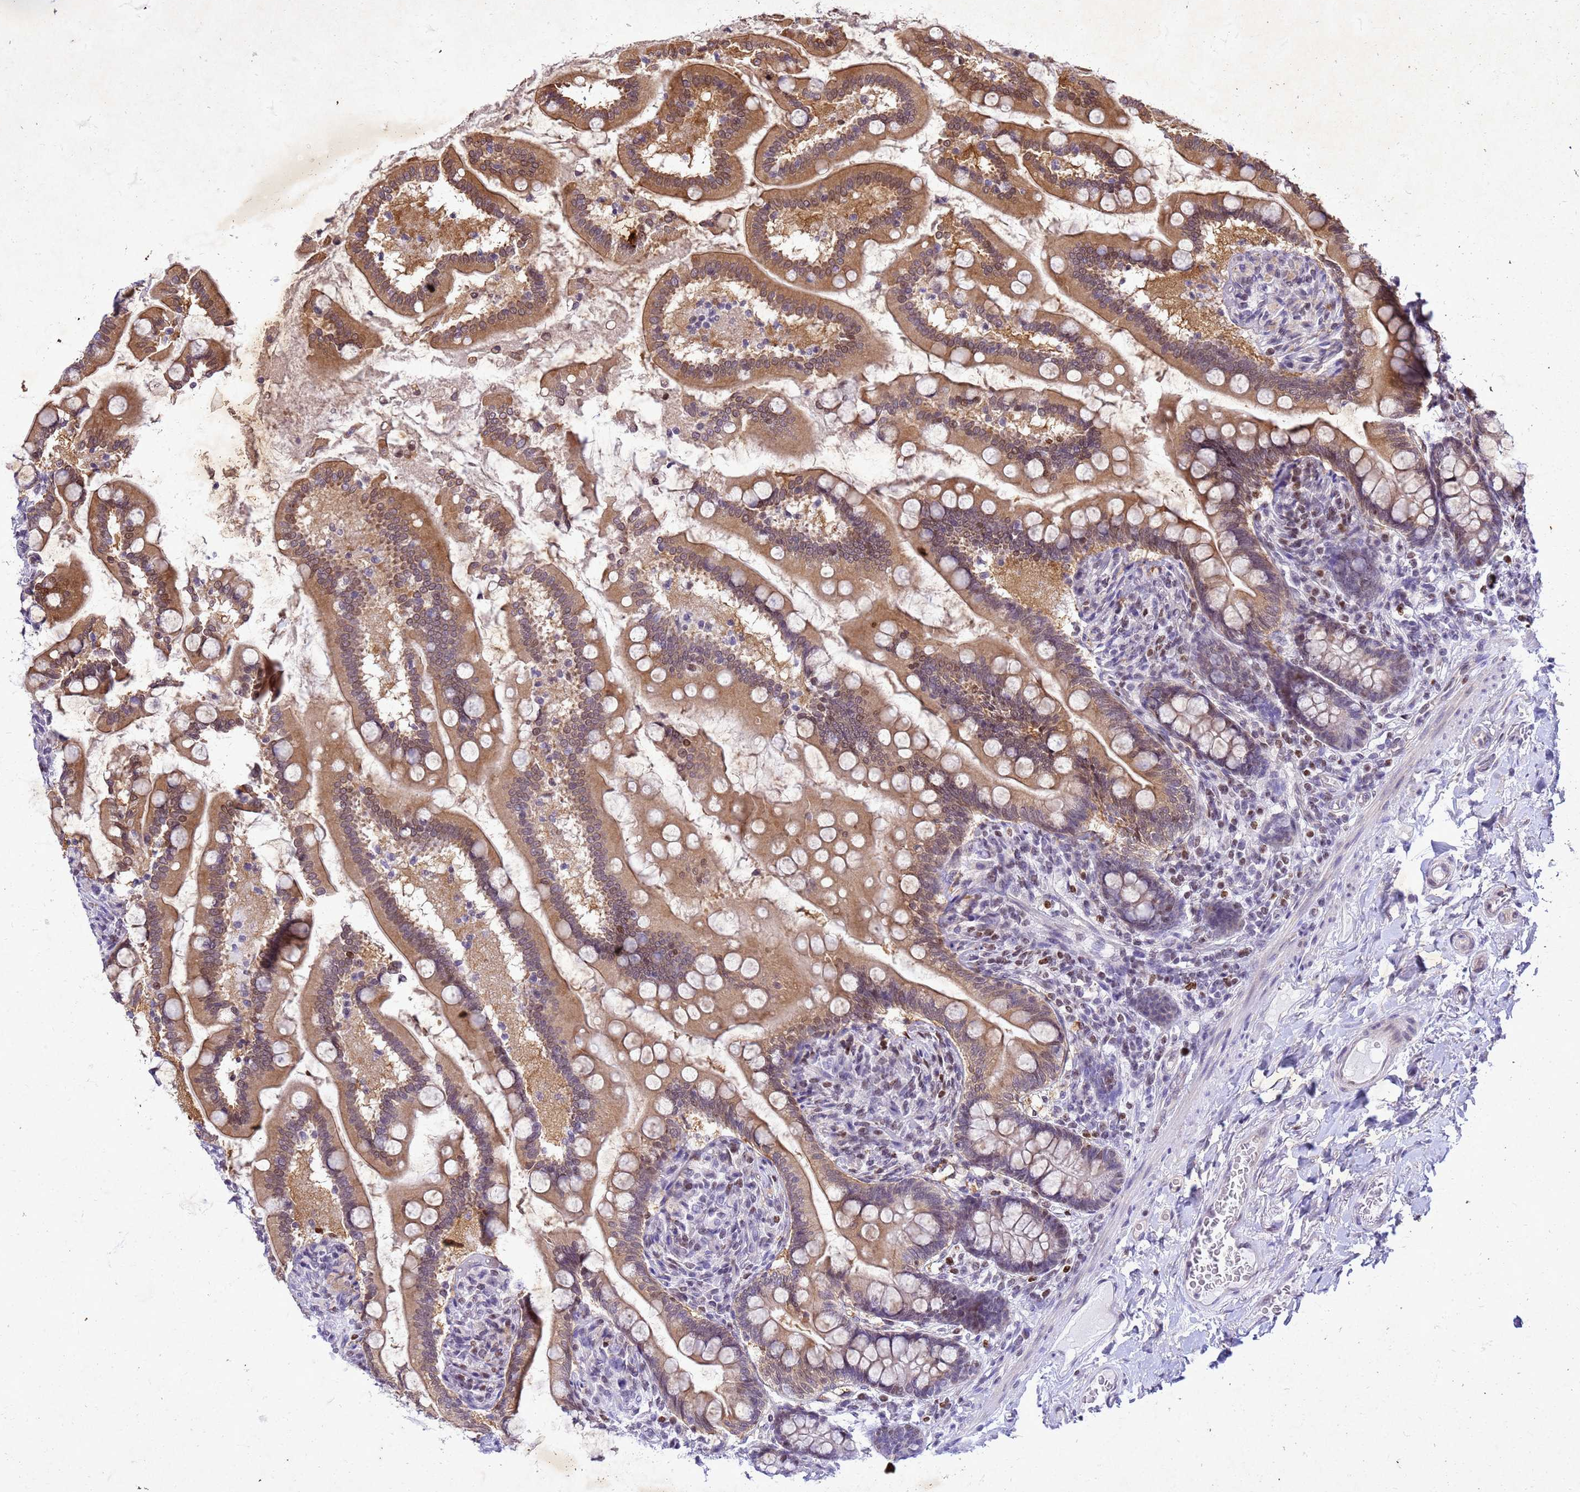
{"staining": {"intensity": "strong", "quantity": ">75%", "location": "cytoplasmic/membranous,nuclear"}, "tissue": "small intestine", "cell_type": "Glandular cells", "image_type": "normal", "snomed": [{"axis": "morphology", "description": "Normal tissue, NOS"}, {"axis": "topography", "description": "Small intestine"}], "caption": "Immunohistochemical staining of unremarkable human small intestine exhibits strong cytoplasmic/membranous,nuclear protein staining in about >75% of glandular cells. The protein of interest is stained brown, and the nuclei are stained in blue (DAB (3,3'-diaminobenzidine) IHC with brightfield microscopy, high magnification).", "gene": "COPS9", "patient": {"sex": "female", "age": 64}}